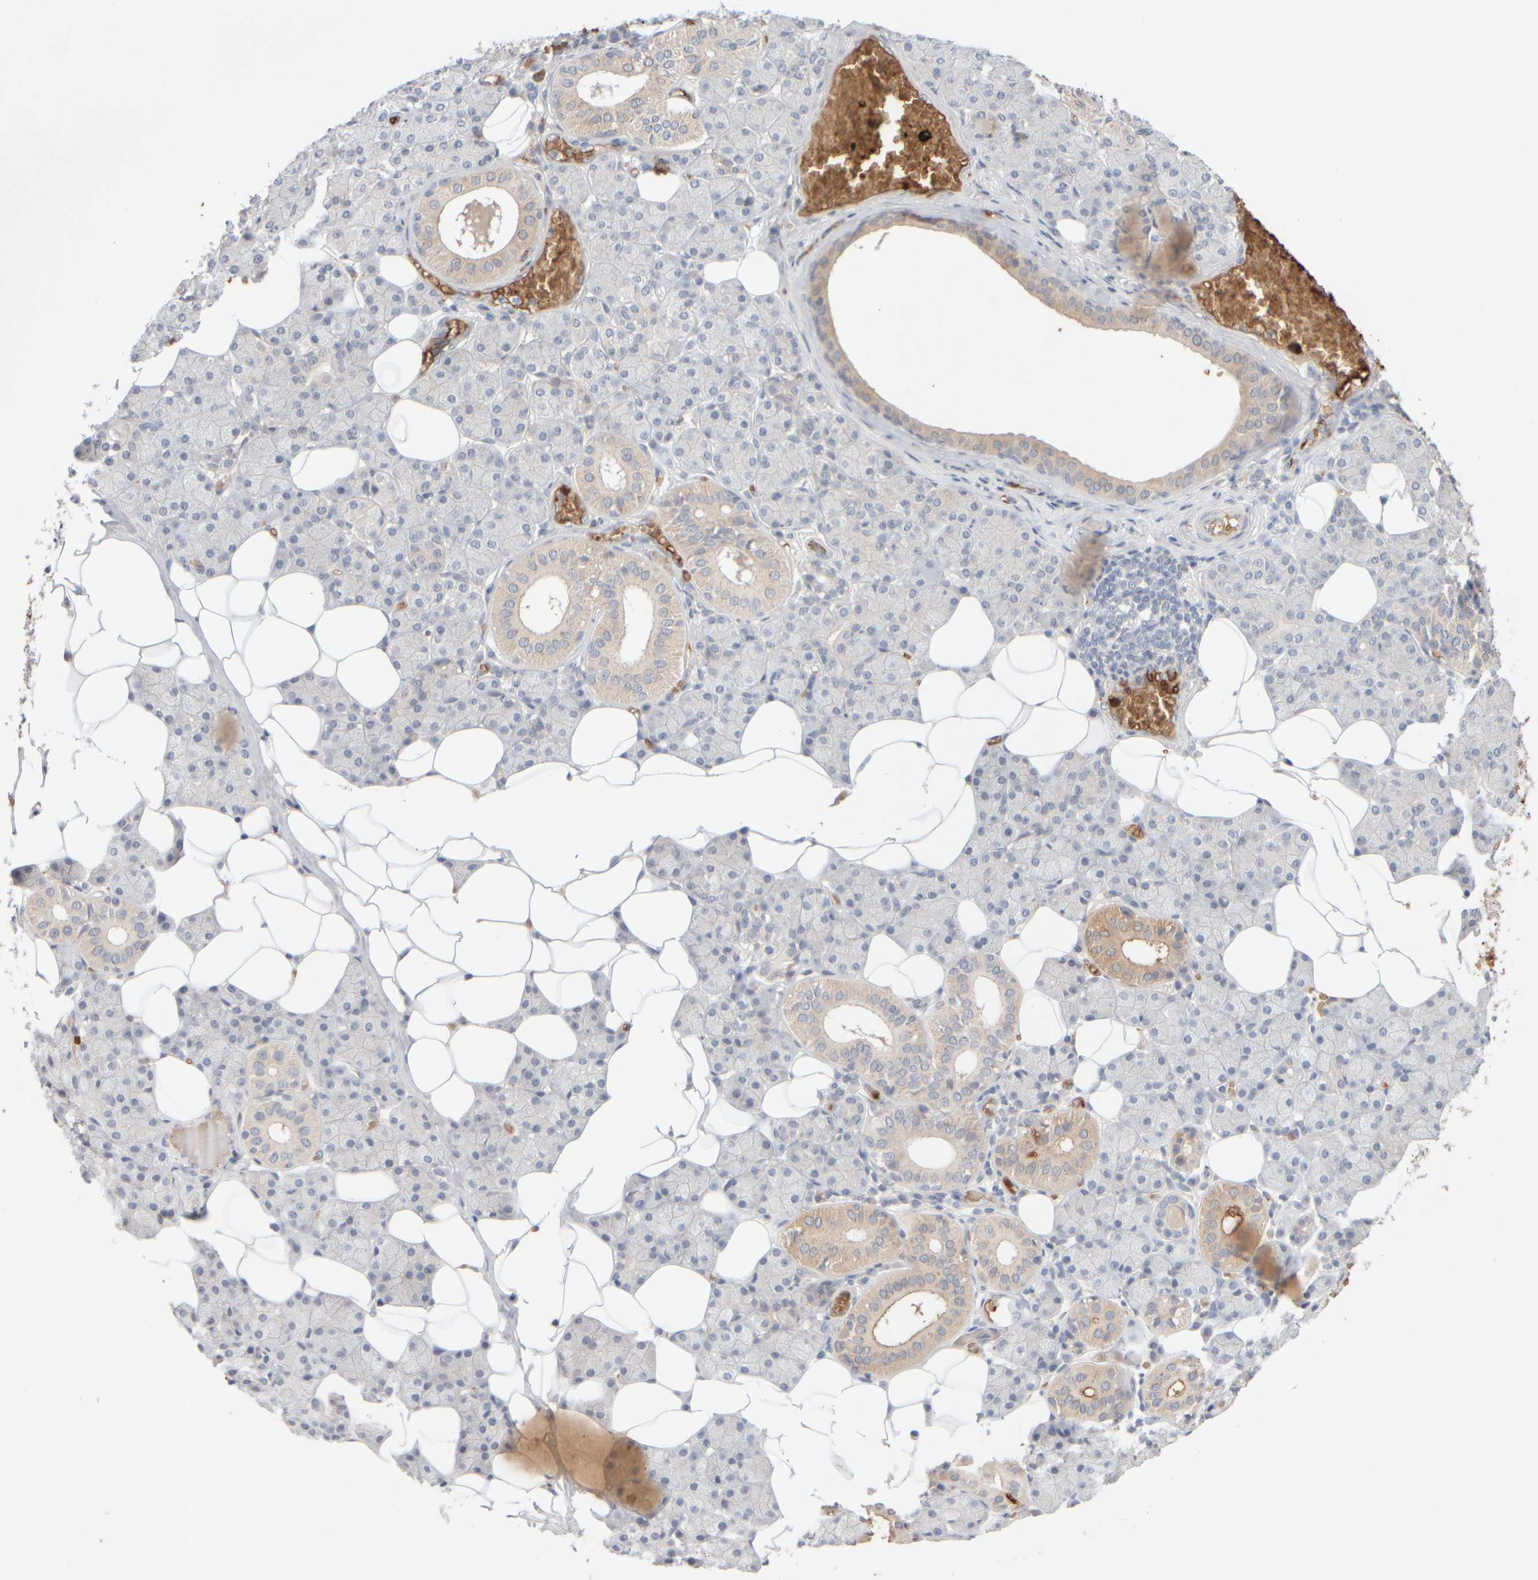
{"staining": {"intensity": "moderate", "quantity": "<25%", "location": "cytoplasmic/membranous"}, "tissue": "salivary gland", "cell_type": "Glandular cells", "image_type": "normal", "snomed": [{"axis": "morphology", "description": "Normal tissue, NOS"}, {"axis": "topography", "description": "Salivary gland"}], "caption": "Immunohistochemistry (IHC) histopathology image of benign human salivary gland stained for a protein (brown), which reveals low levels of moderate cytoplasmic/membranous staining in approximately <25% of glandular cells.", "gene": "MST1", "patient": {"sex": "female", "age": 33}}